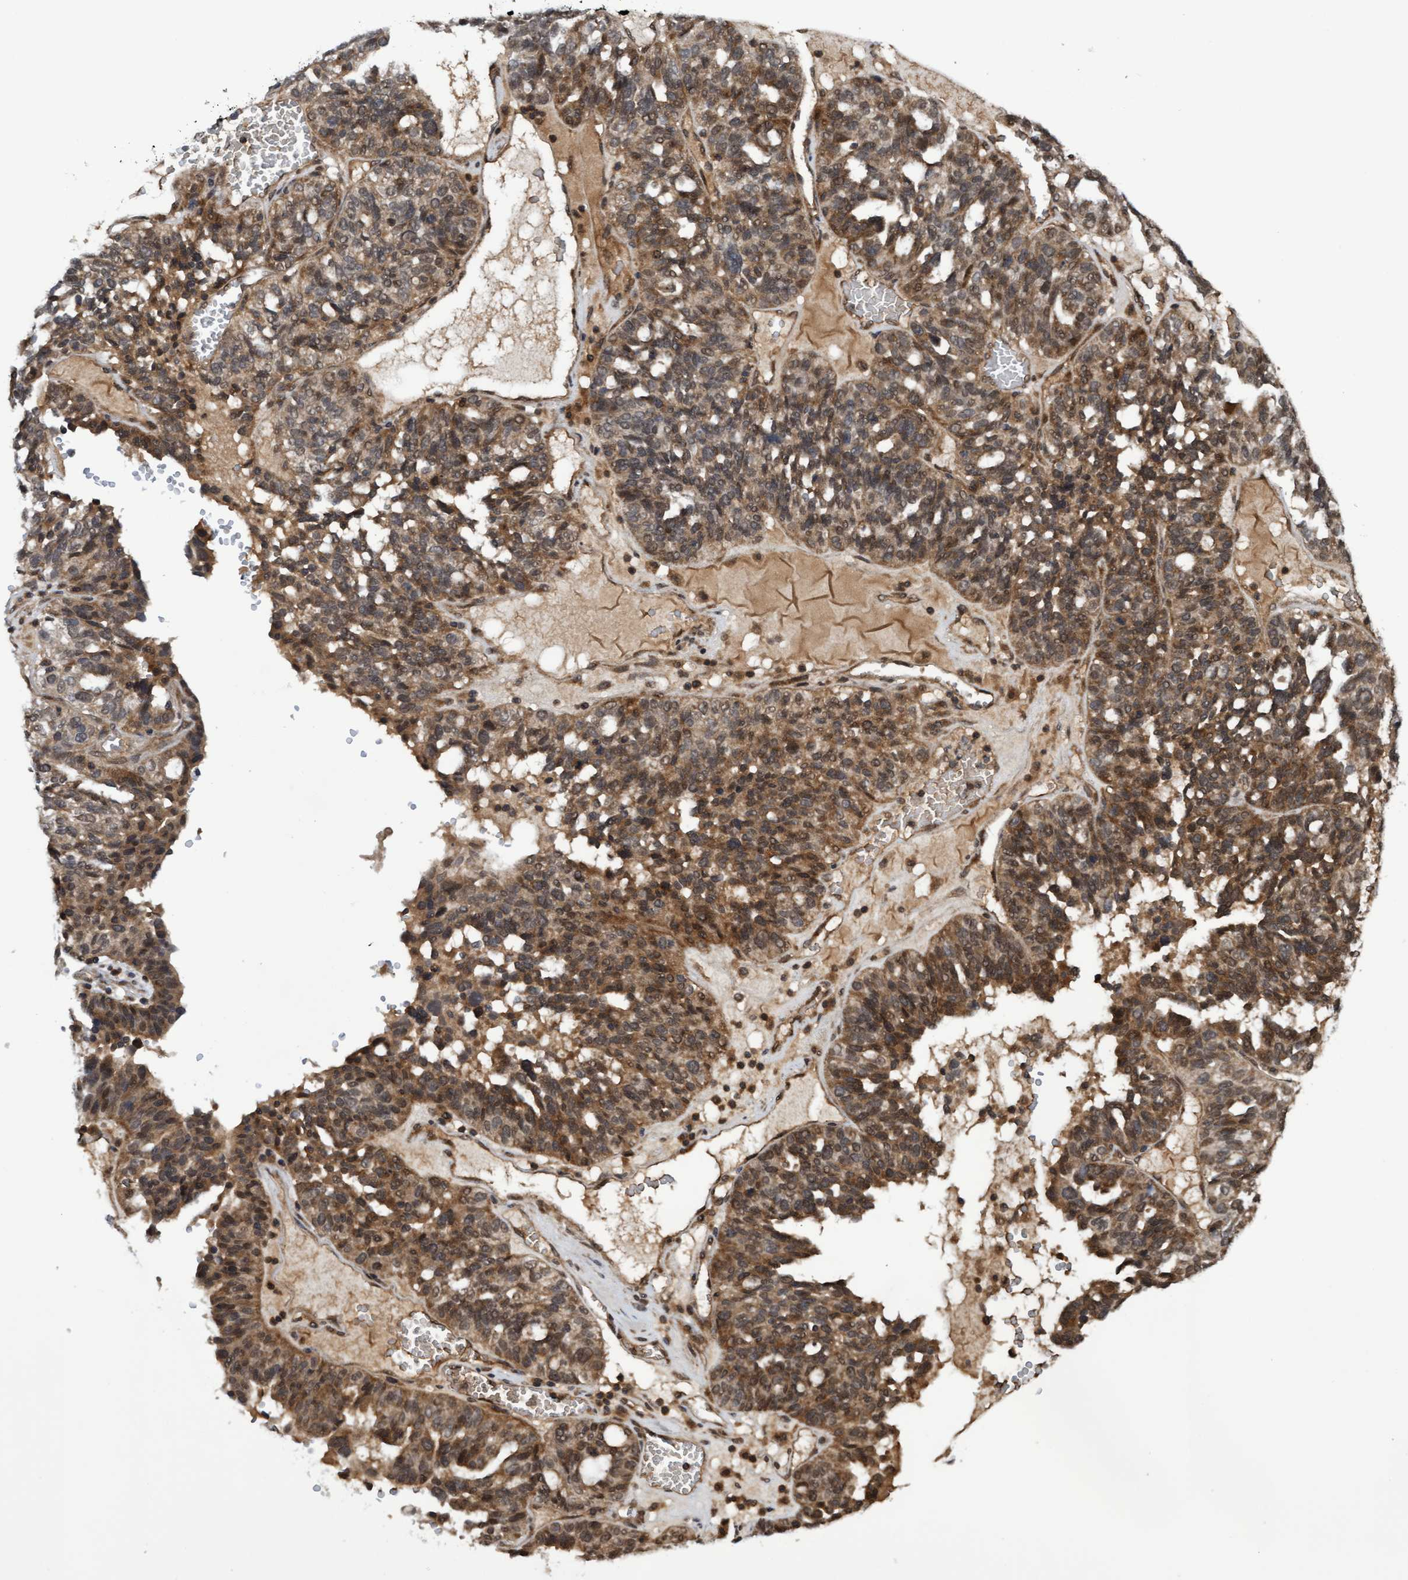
{"staining": {"intensity": "moderate", "quantity": ">75%", "location": "cytoplasmic/membranous,nuclear"}, "tissue": "ovarian cancer", "cell_type": "Tumor cells", "image_type": "cancer", "snomed": [{"axis": "morphology", "description": "Cystadenocarcinoma, serous, NOS"}, {"axis": "topography", "description": "Ovary"}], "caption": "DAB (3,3'-diaminobenzidine) immunohistochemical staining of human serous cystadenocarcinoma (ovarian) shows moderate cytoplasmic/membranous and nuclear protein expression in approximately >75% of tumor cells.", "gene": "WASF1", "patient": {"sex": "female", "age": 59}}